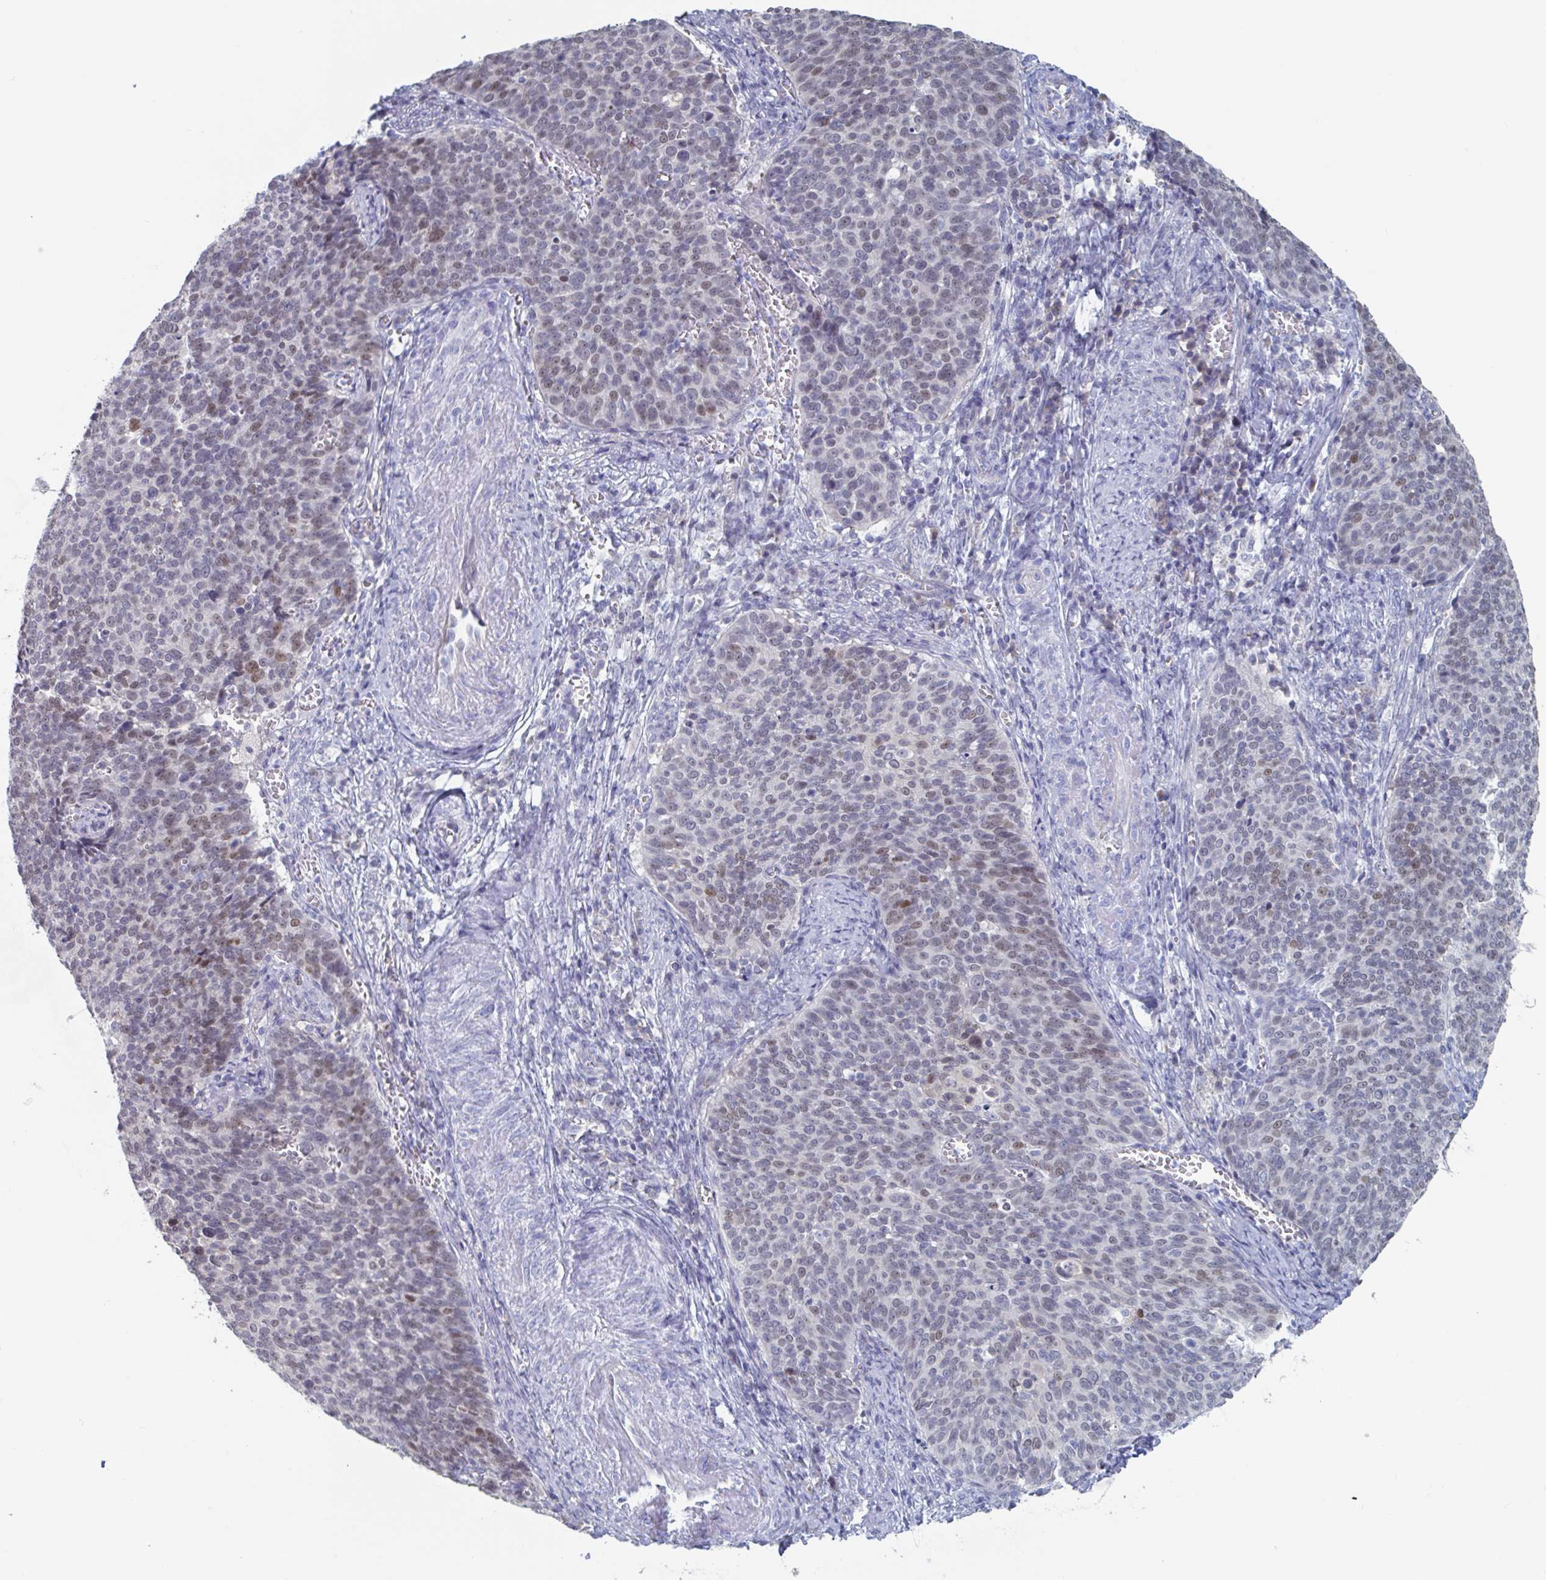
{"staining": {"intensity": "moderate", "quantity": "<25%", "location": "nuclear"}, "tissue": "cervical cancer", "cell_type": "Tumor cells", "image_type": "cancer", "snomed": [{"axis": "morphology", "description": "Normal tissue, NOS"}, {"axis": "morphology", "description": "Squamous cell carcinoma, NOS"}, {"axis": "topography", "description": "Cervix"}], "caption": "This image displays cervical cancer stained with IHC to label a protein in brown. The nuclear of tumor cells show moderate positivity for the protein. Nuclei are counter-stained blue.", "gene": "FOXA1", "patient": {"sex": "female", "age": 39}}